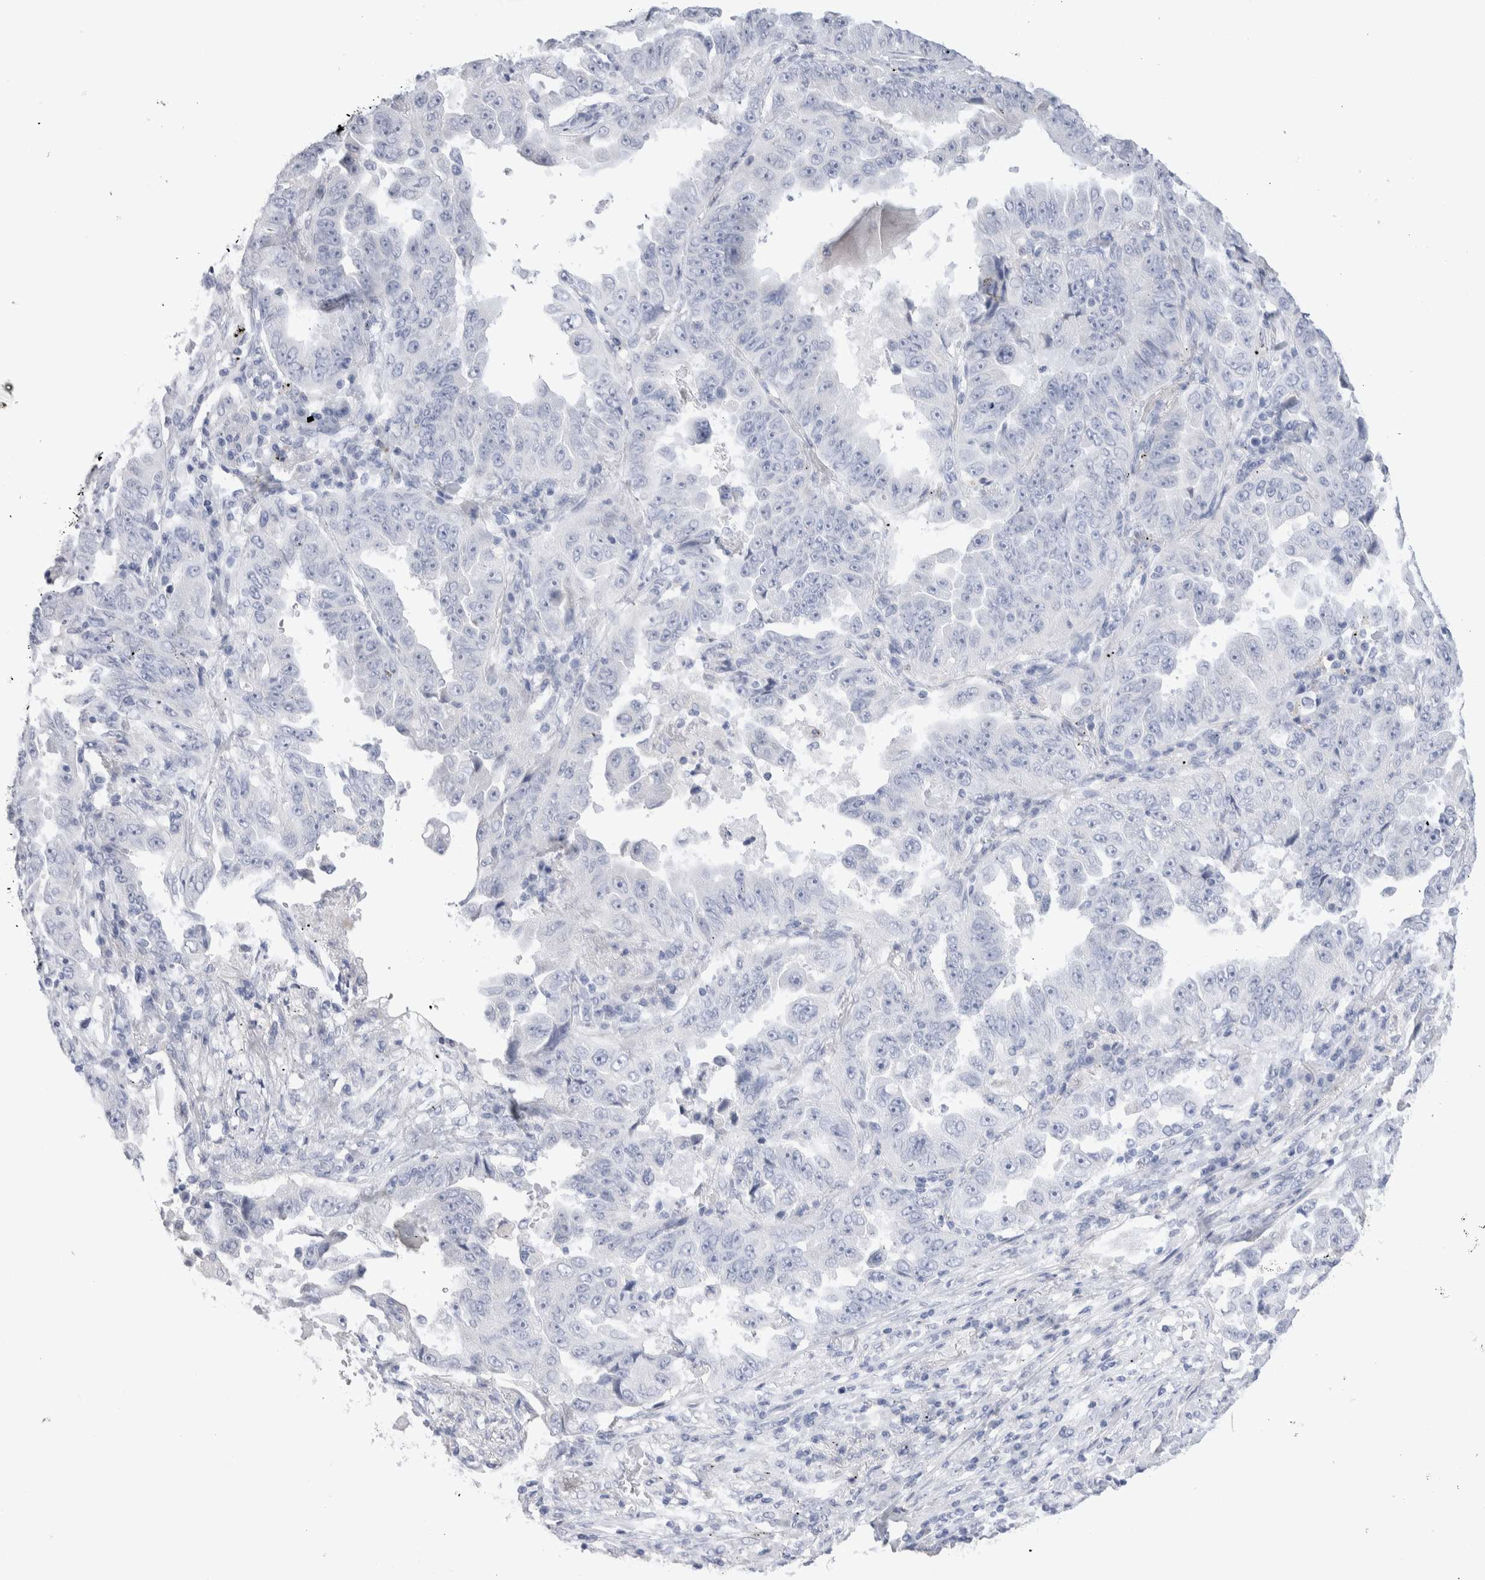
{"staining": {"intensity": "negative", "quantity": "none", "location": "none"}, "tissue": "lung cancer", "cell_type": "Tumor cells", "image_type": "cancer", "snomed": [{"axis": "morphology", "description": "Adenocarcinoma, NOS"}, {"axis": "topography", "description": "Lung"}], "caption": "An immunohistochemistry photomicrograph of lung cancer (adenocarcinoma) is shown. There is no staining in tumor cells of lung cancer (adenocarcinoma).", "gene": "GDA", "patient": {"sex": "female", "age": 51}}